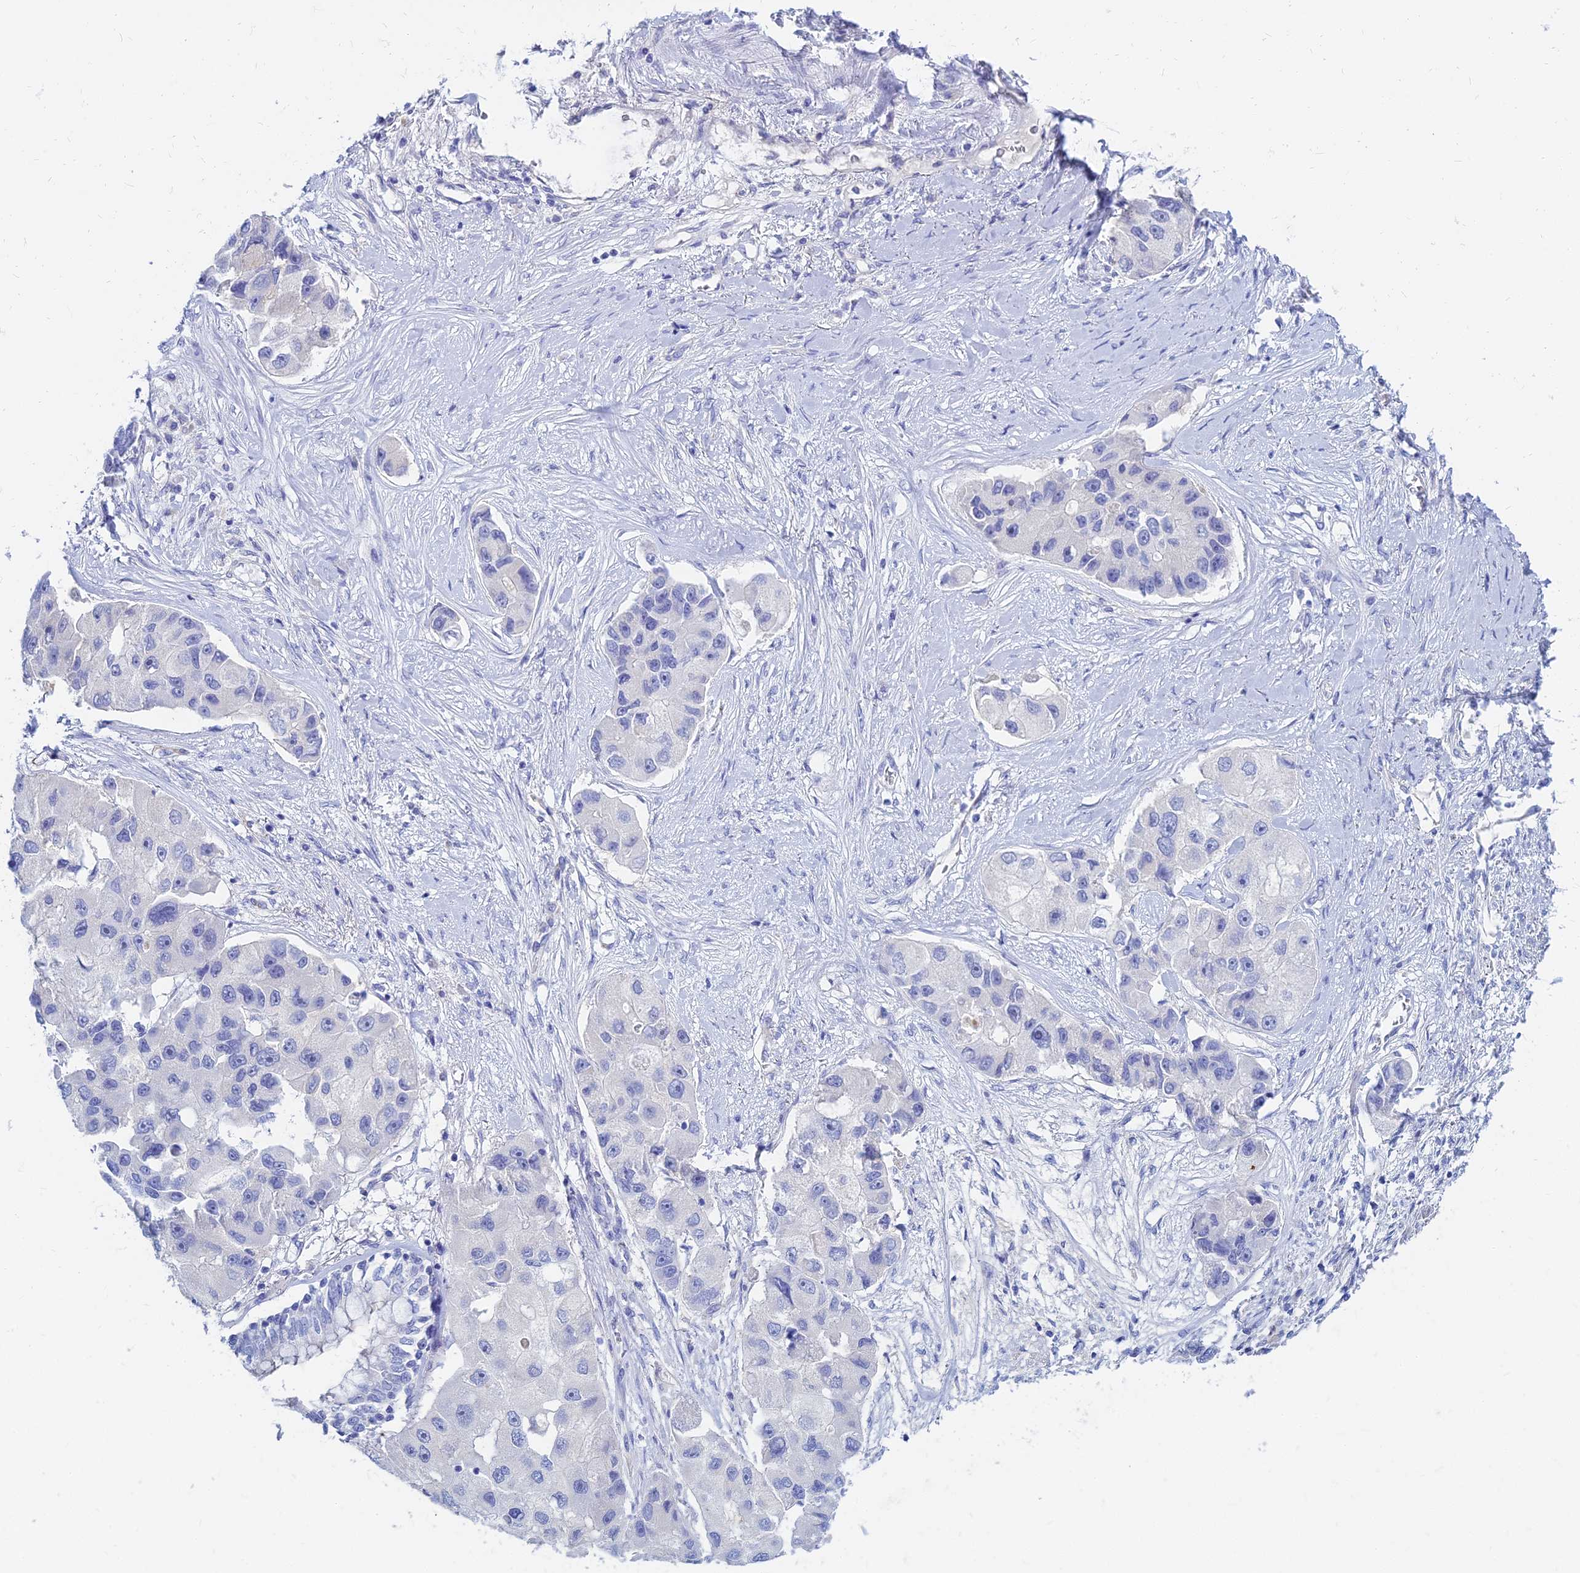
{"staining": {"intensity": "negative", "quantity": "none", "location": "none"}, "tissue": "lung cancer", "cell_type": "Tumor cells", "image_type": "cancer", "snomed": [{"axis": "morphology", "description": "Adenocarcinoma, NOS"}, {"axis": "topography", "description": "Lung"}], "caption": "There is no significant positivity in tumor cells of lung cancer.", "gene": "ZNF552", "patient": {"sex": "female", "age": 54}}